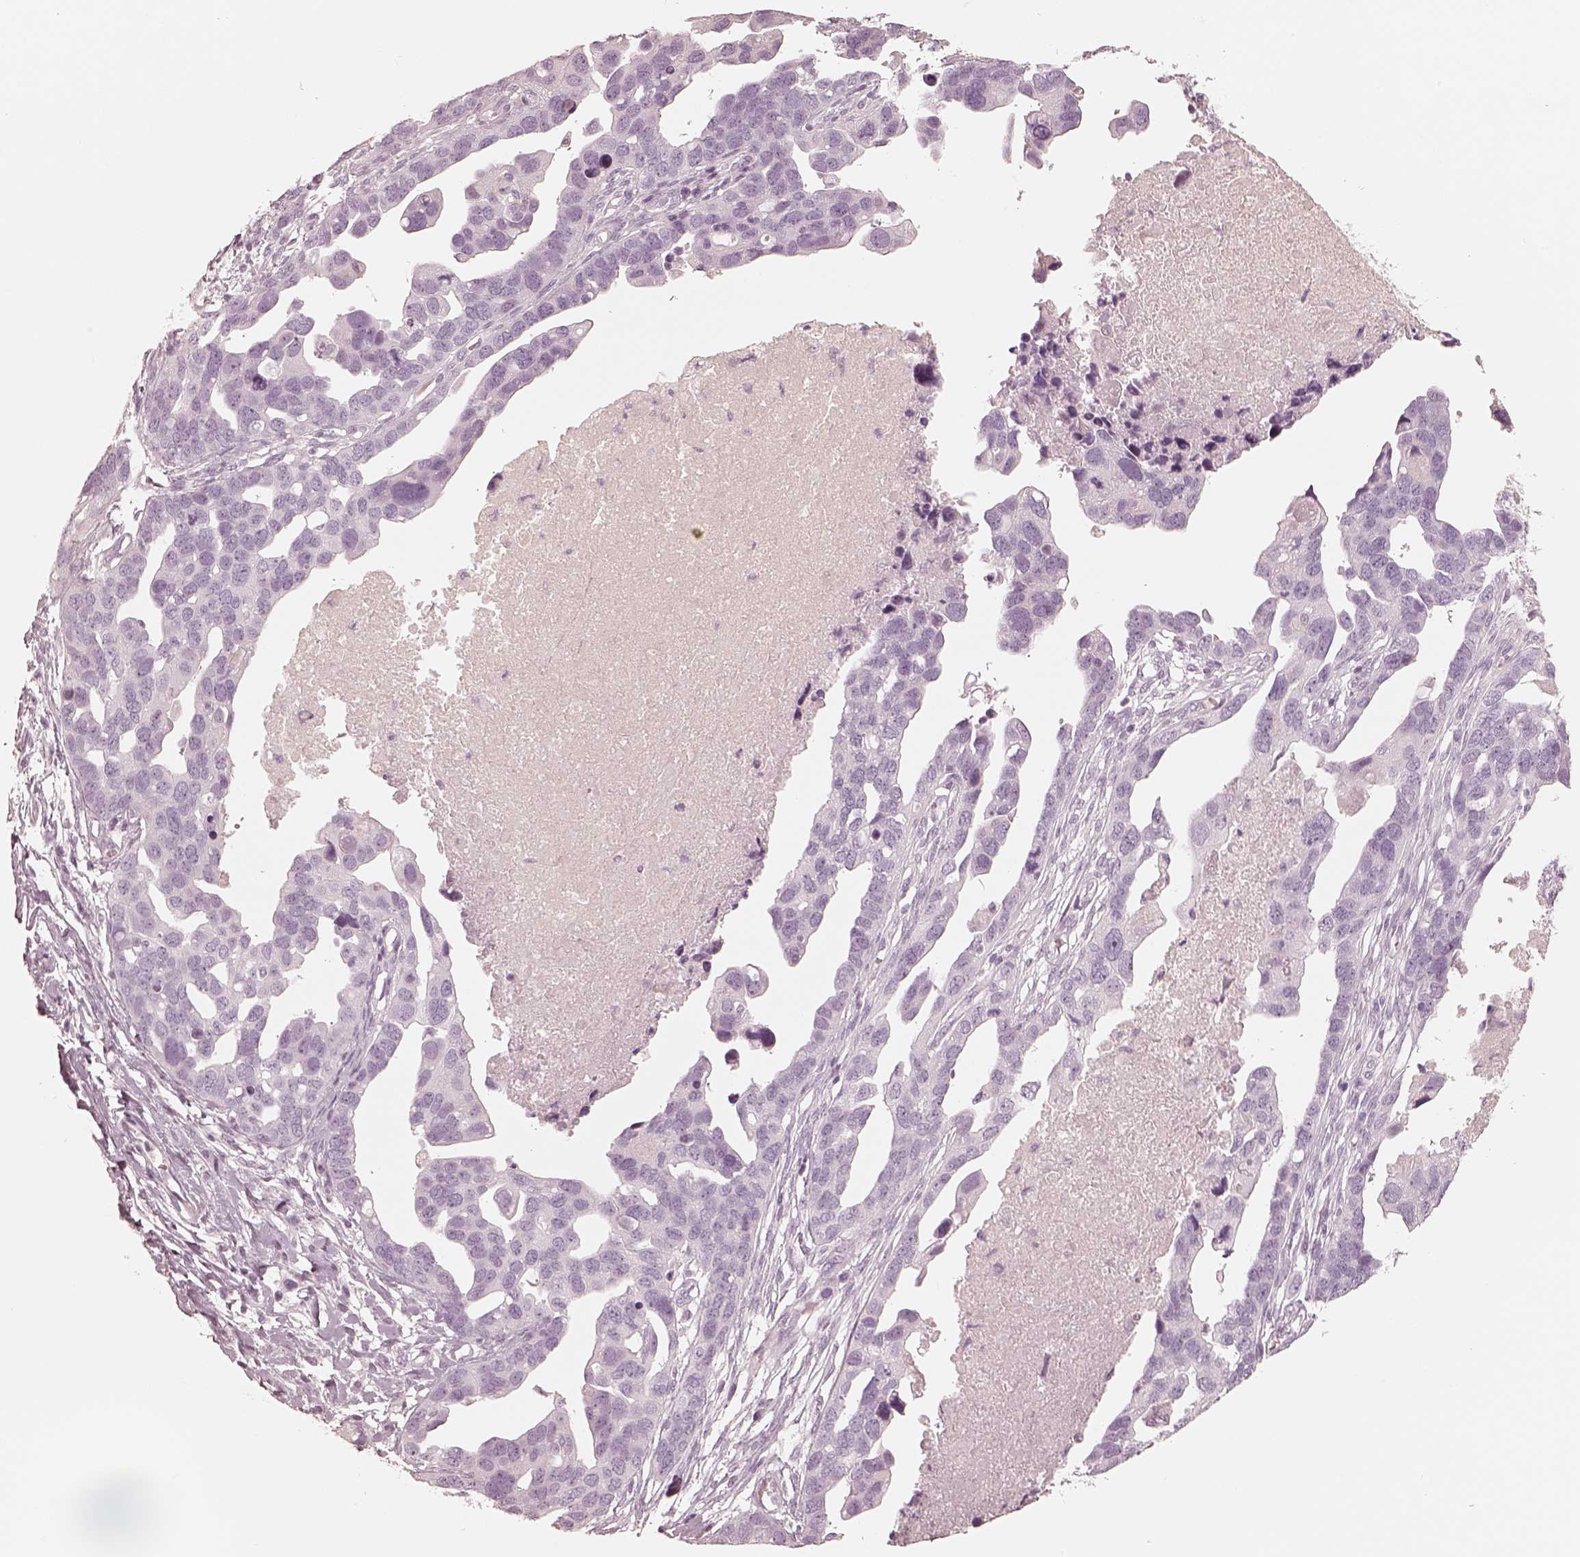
{"staining": {"intensity": "negative", "quantity": "none", "location": "none"}, "tissue": "ovarian cancer", "cell_type": "Tumor cells", "image_type": "cancer", "snomed": [{"axis": "morphology", "description": "Cystadenocarcinoma, serous, NOS"}, {"axis": "topography", "description": "Ovary"}], "caption": "This is an IHC photomicrograph of ovarian cancer. There is no expression in tumor cells.", "gene": "KRT82", "patient": {"sex": "female", "age": 54}}